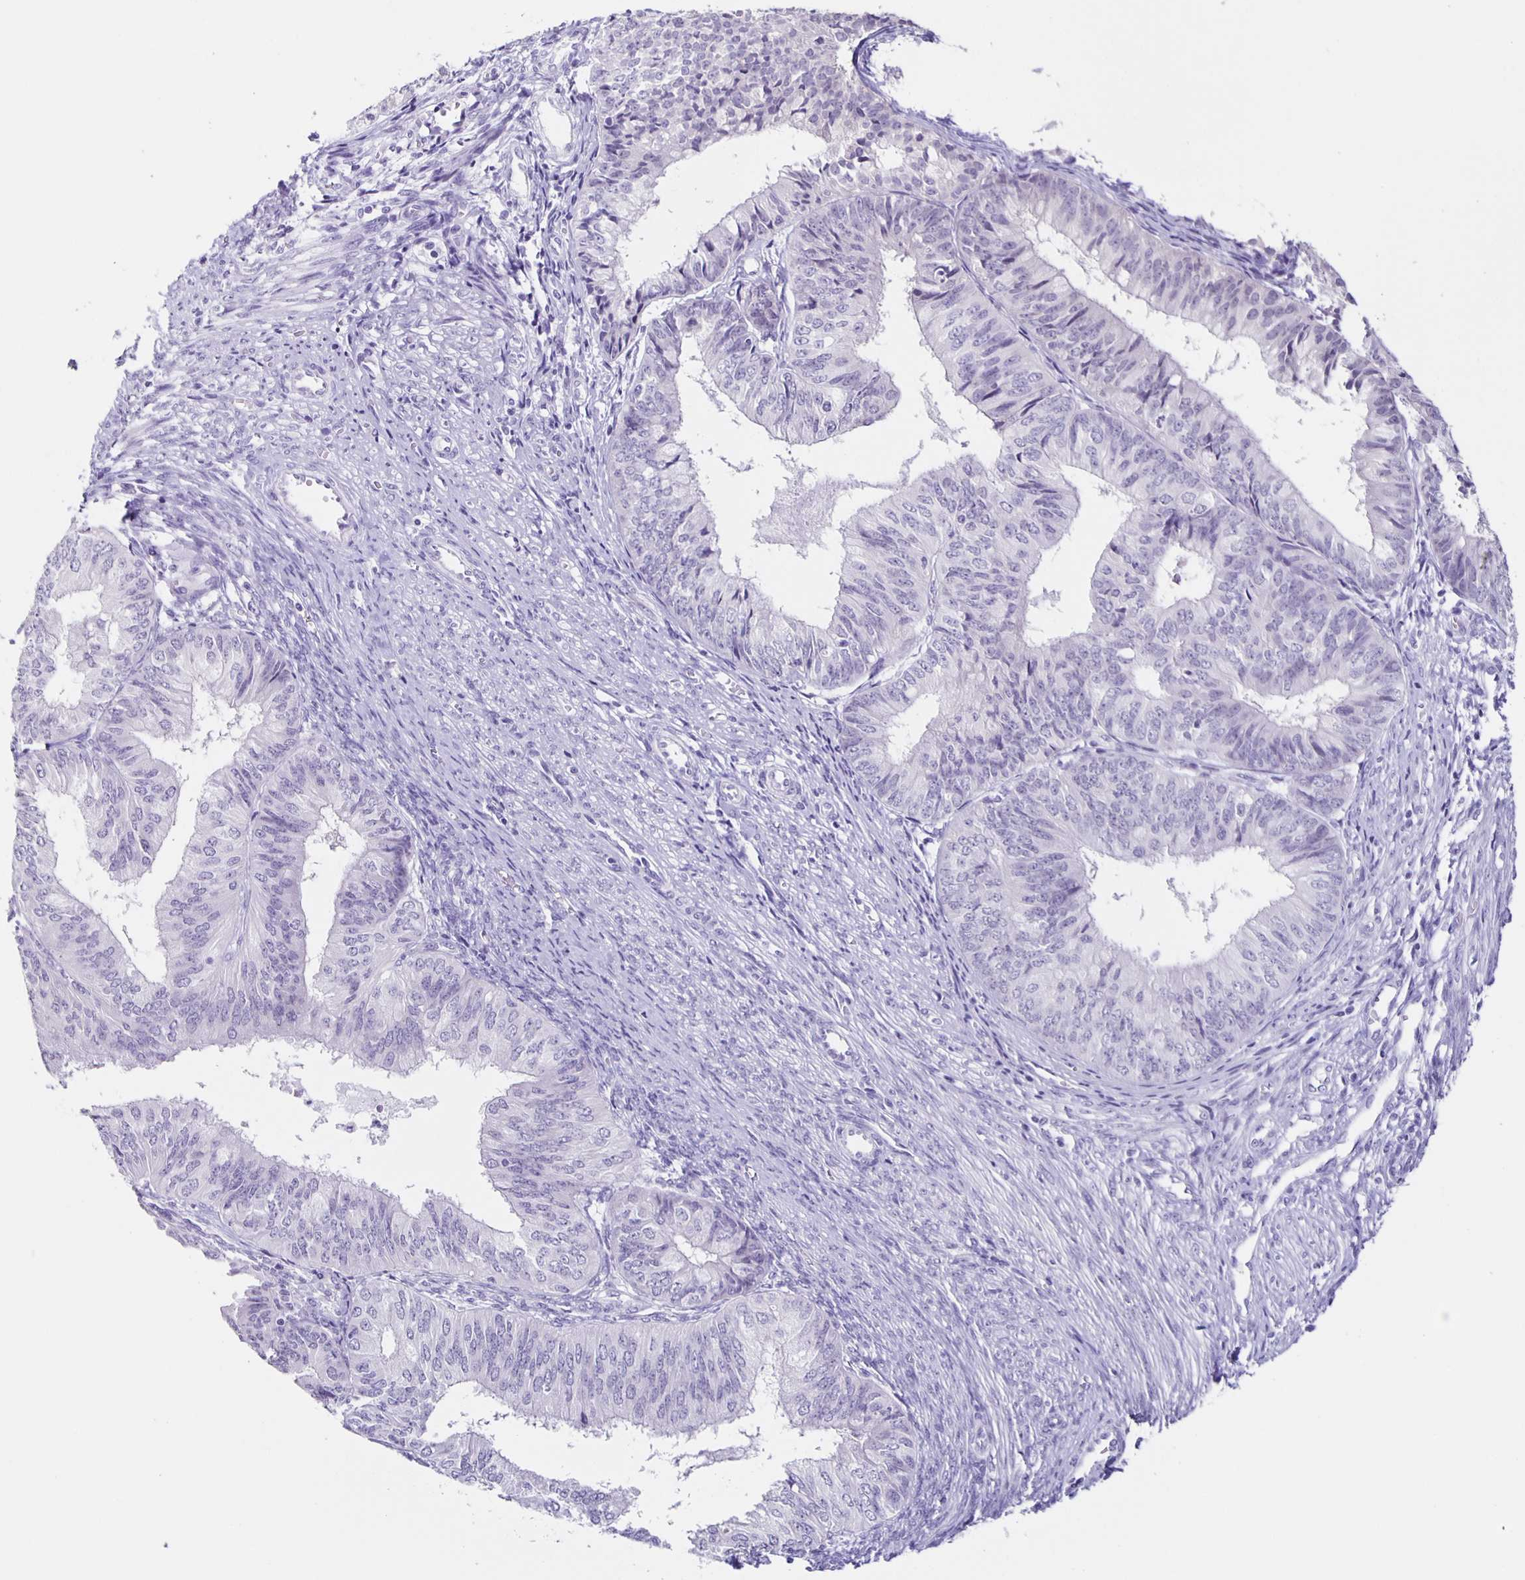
{"staining": {"intensity": "negative", "quantity": "none", "location": "none"}, "tissue": "endometrial cancer", "cell_type": "Tumor cells", "image_type": "cancer", "snomed": [{"axis": "morphology", "description": "Adenocarcinoma, NOS"}, {"axis": "topography", "description": "Endometrium"}], "caption": "An immunohistochemistry (IHC) photomicrograph of endometrial adenocarcinoma is shown. There is no staining in tumor cells of endometrial adenocarcinoma.", "gene": "SLC12A3", "patient": {"sex": "female", "age": 58}}